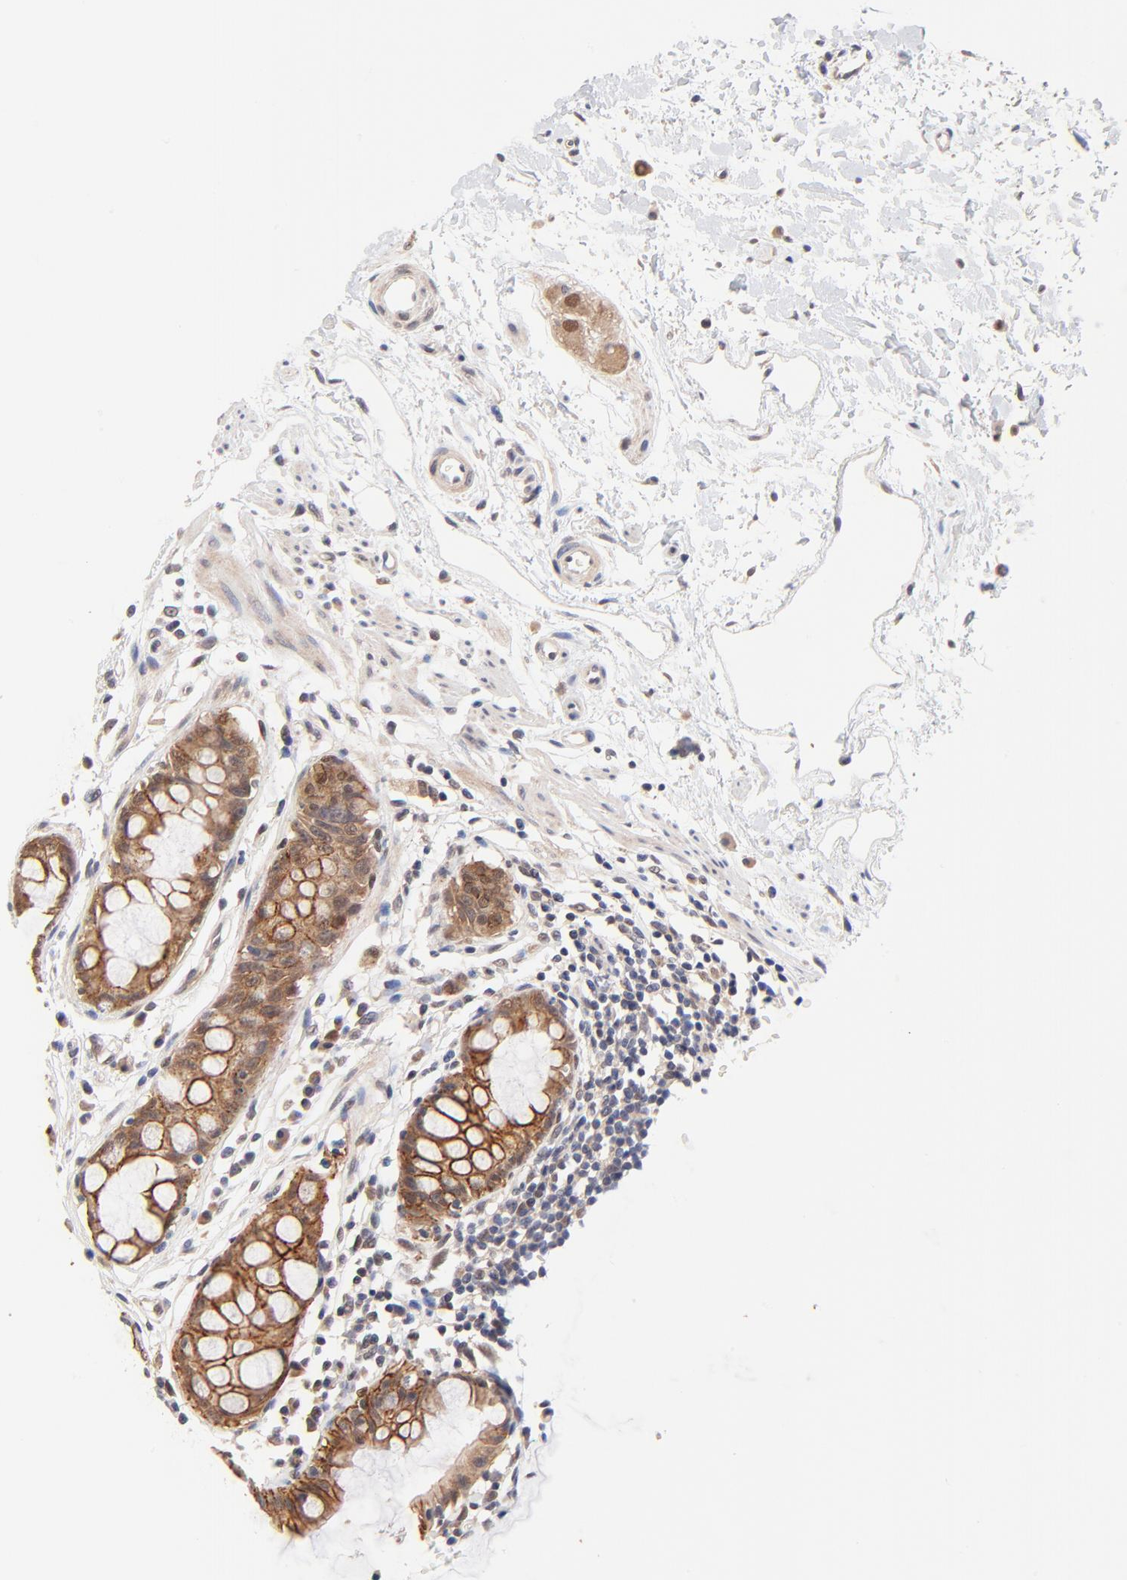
{"staining": {"intensity": "strong", "quantity": ">75%", "location": "cytoplasmic/membranous"}, "tissue": "rectum", "cell_type": "Glandular cells", "image_type": "normal", "snomed": [{"axis": "morphology", "description": "Normal tissue, NOS"}, {"axis": "morphology", "description": "Adenocarcinoma, NOS"}, {"axis": "topography", "description": "Rectum"}], "caption": "Normal rectum was stained to show a protein in brown. There is high levels of strong cytoplasmic/membranous expression in approximately >75% of glandular cells.", "gene": "TXNL1", "patient": {"sex": "female", "age": 65}}